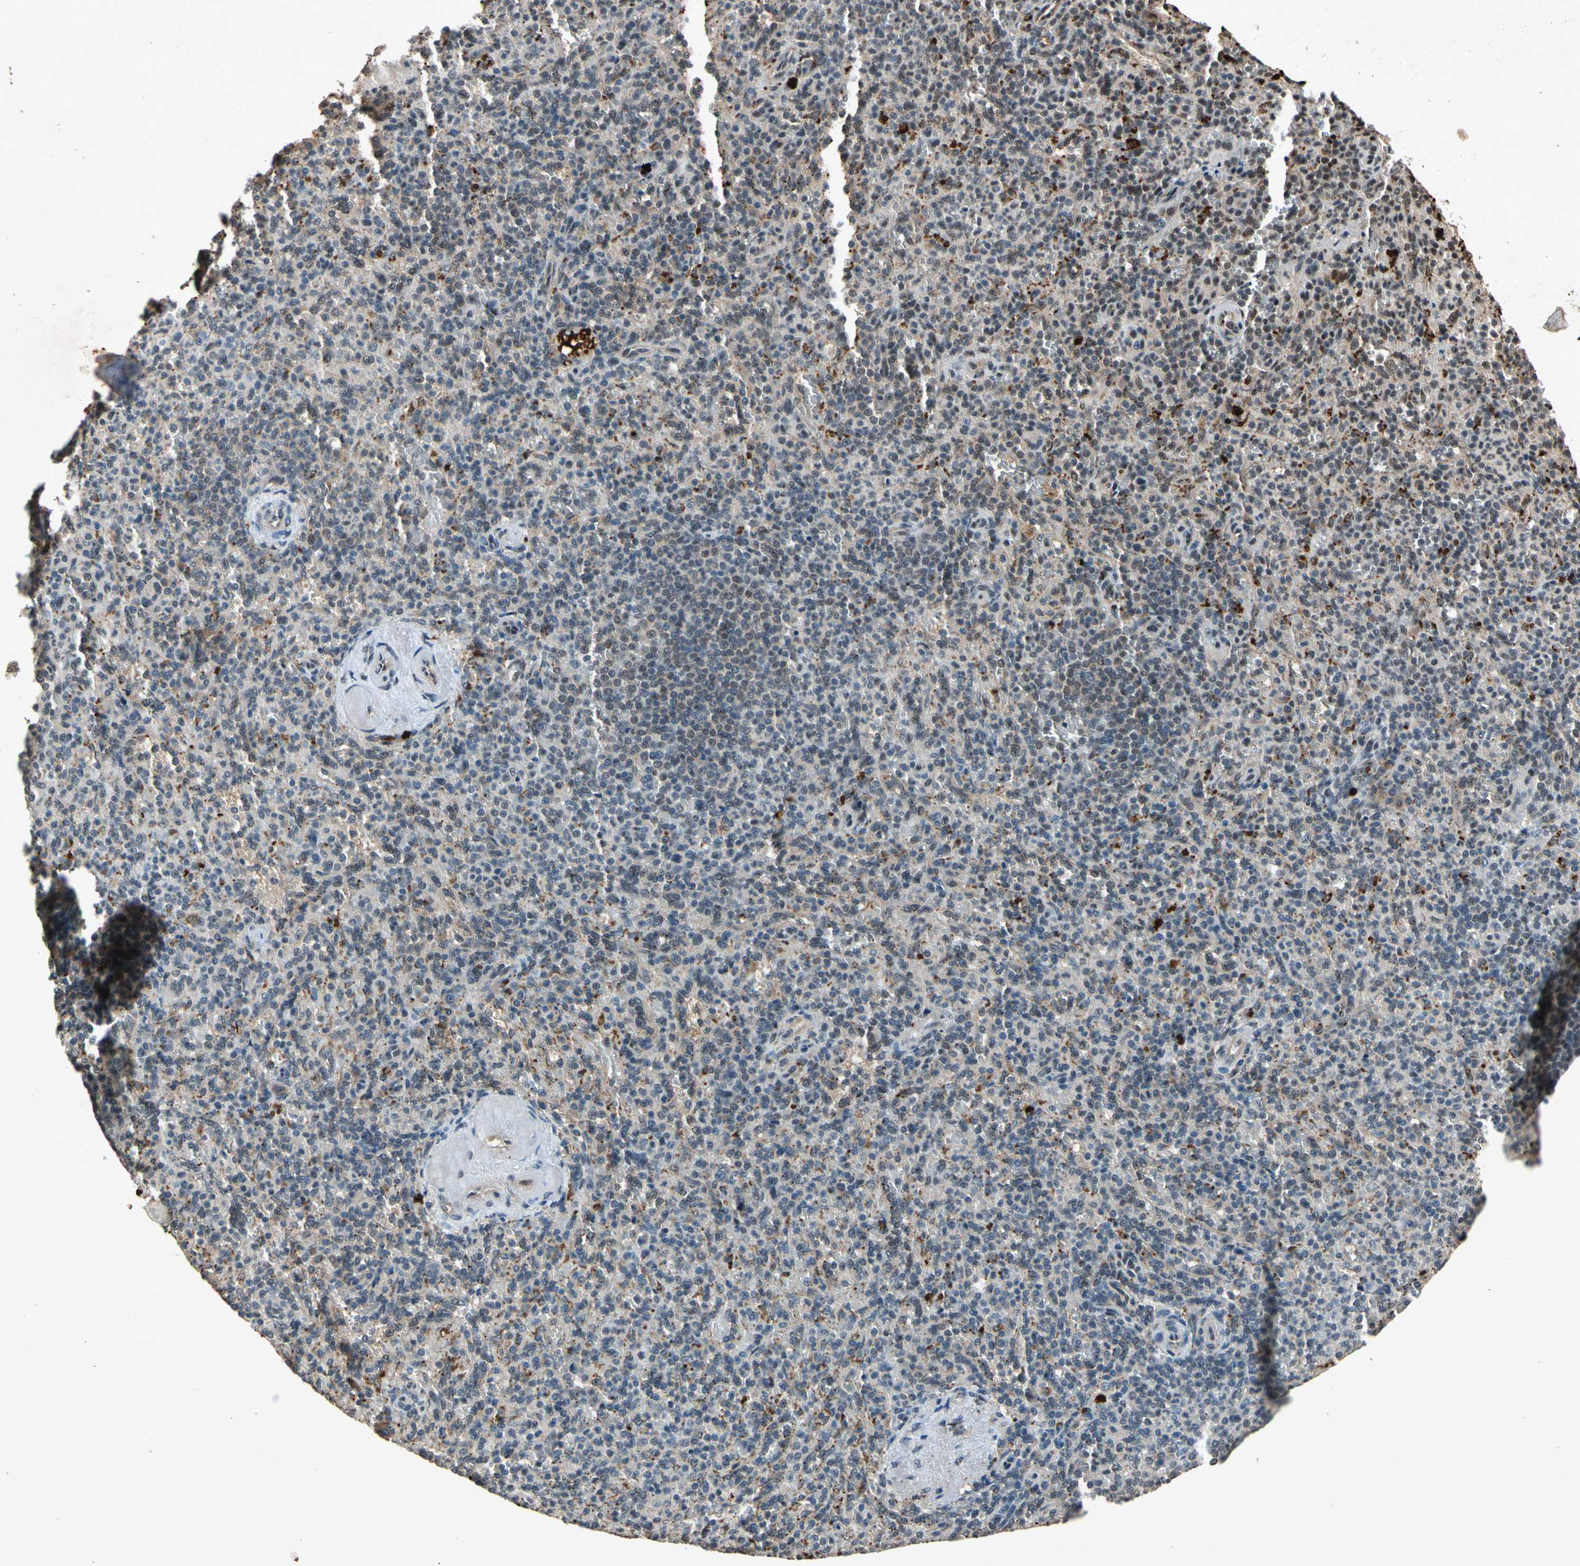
{"staining": {"intensity": "weak", "quantity": "25%-75%", "location": "cytoplasmic/membranous"}, "tissue": "spleen", "cell_type": "Cells in red pulp", "image_type": "normal", "snomed": [{"axis": "morphology", "description": "Normal tissue, NOS"}, {"axis": "topography", "description": "Spleen"}], "caption": "Immunohistochemistry of benign human spleen displays low levels of weak cytoplasmic/membranous positivity in approximately 25%-75% of cells in red pulp.", "gene": "PML", "patient": {"sex": "female", "age": 74}}